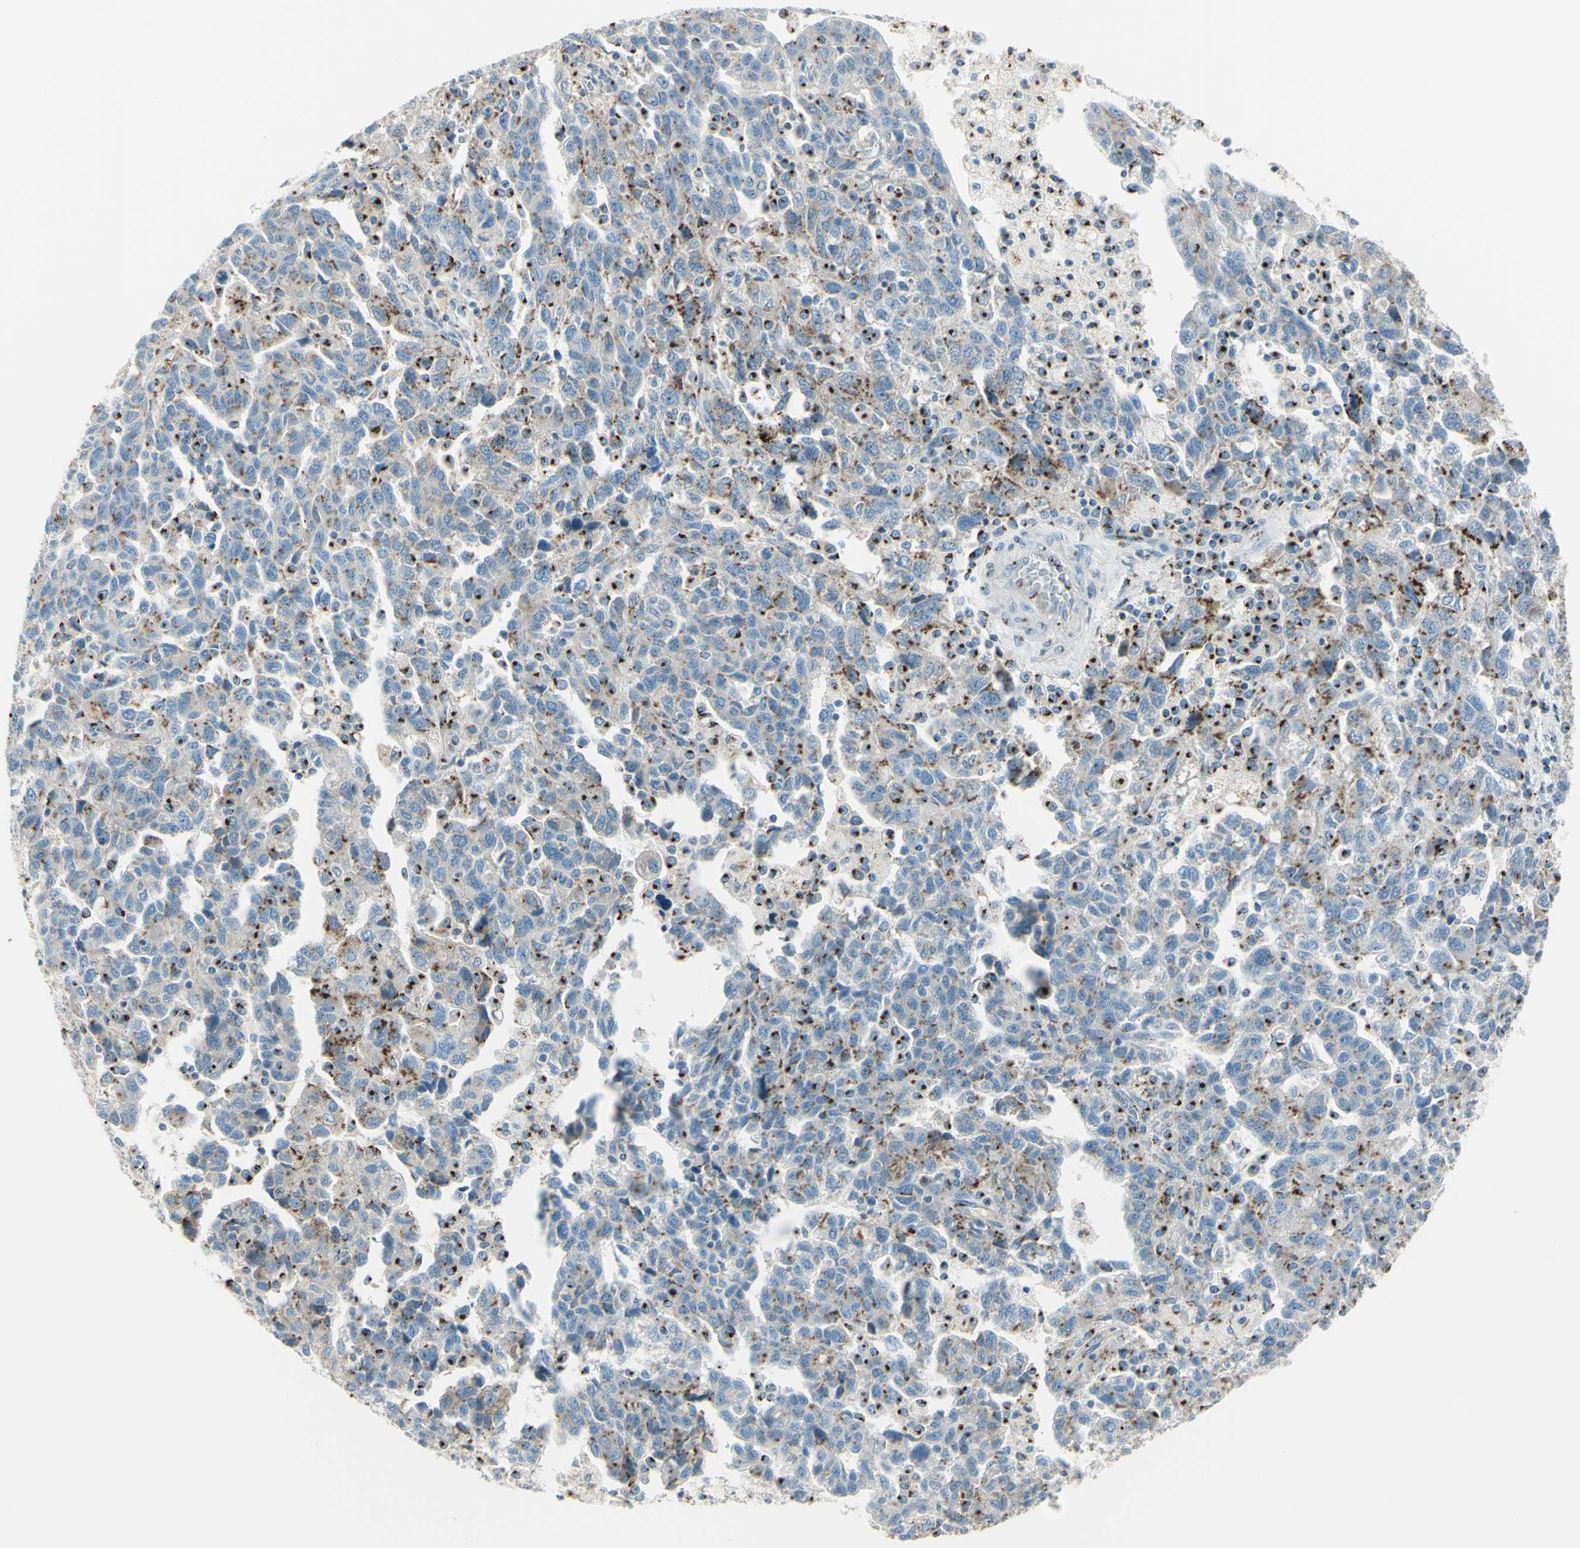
{"staining": {"intensity": "strong", "quantity": "25%-75%", "location": "cytoplasmic/membranous"}, "tissue": "ovarian cancer", "cell_type": "Tumor cells", "image_type": "cancer", "snomed": [{"axis": "morphology", "description": "Carcinoma, NOS"}, {"axis": "morphology", "description": "Cystadenocarcinoma, serous, NOS"}, {"axis": "topography", "description": "Ovary"}], "caption": "Tumor cells reveal high levels of strong cytoplasmic/membranous staining in about 25%-75% of cells in carcinoma (ovarian). The protein of interest is shown in brown color, while the nuclei are stained blue.", "gene": "B4GALT1", "patient": {"sex": "female", "age": 69}}